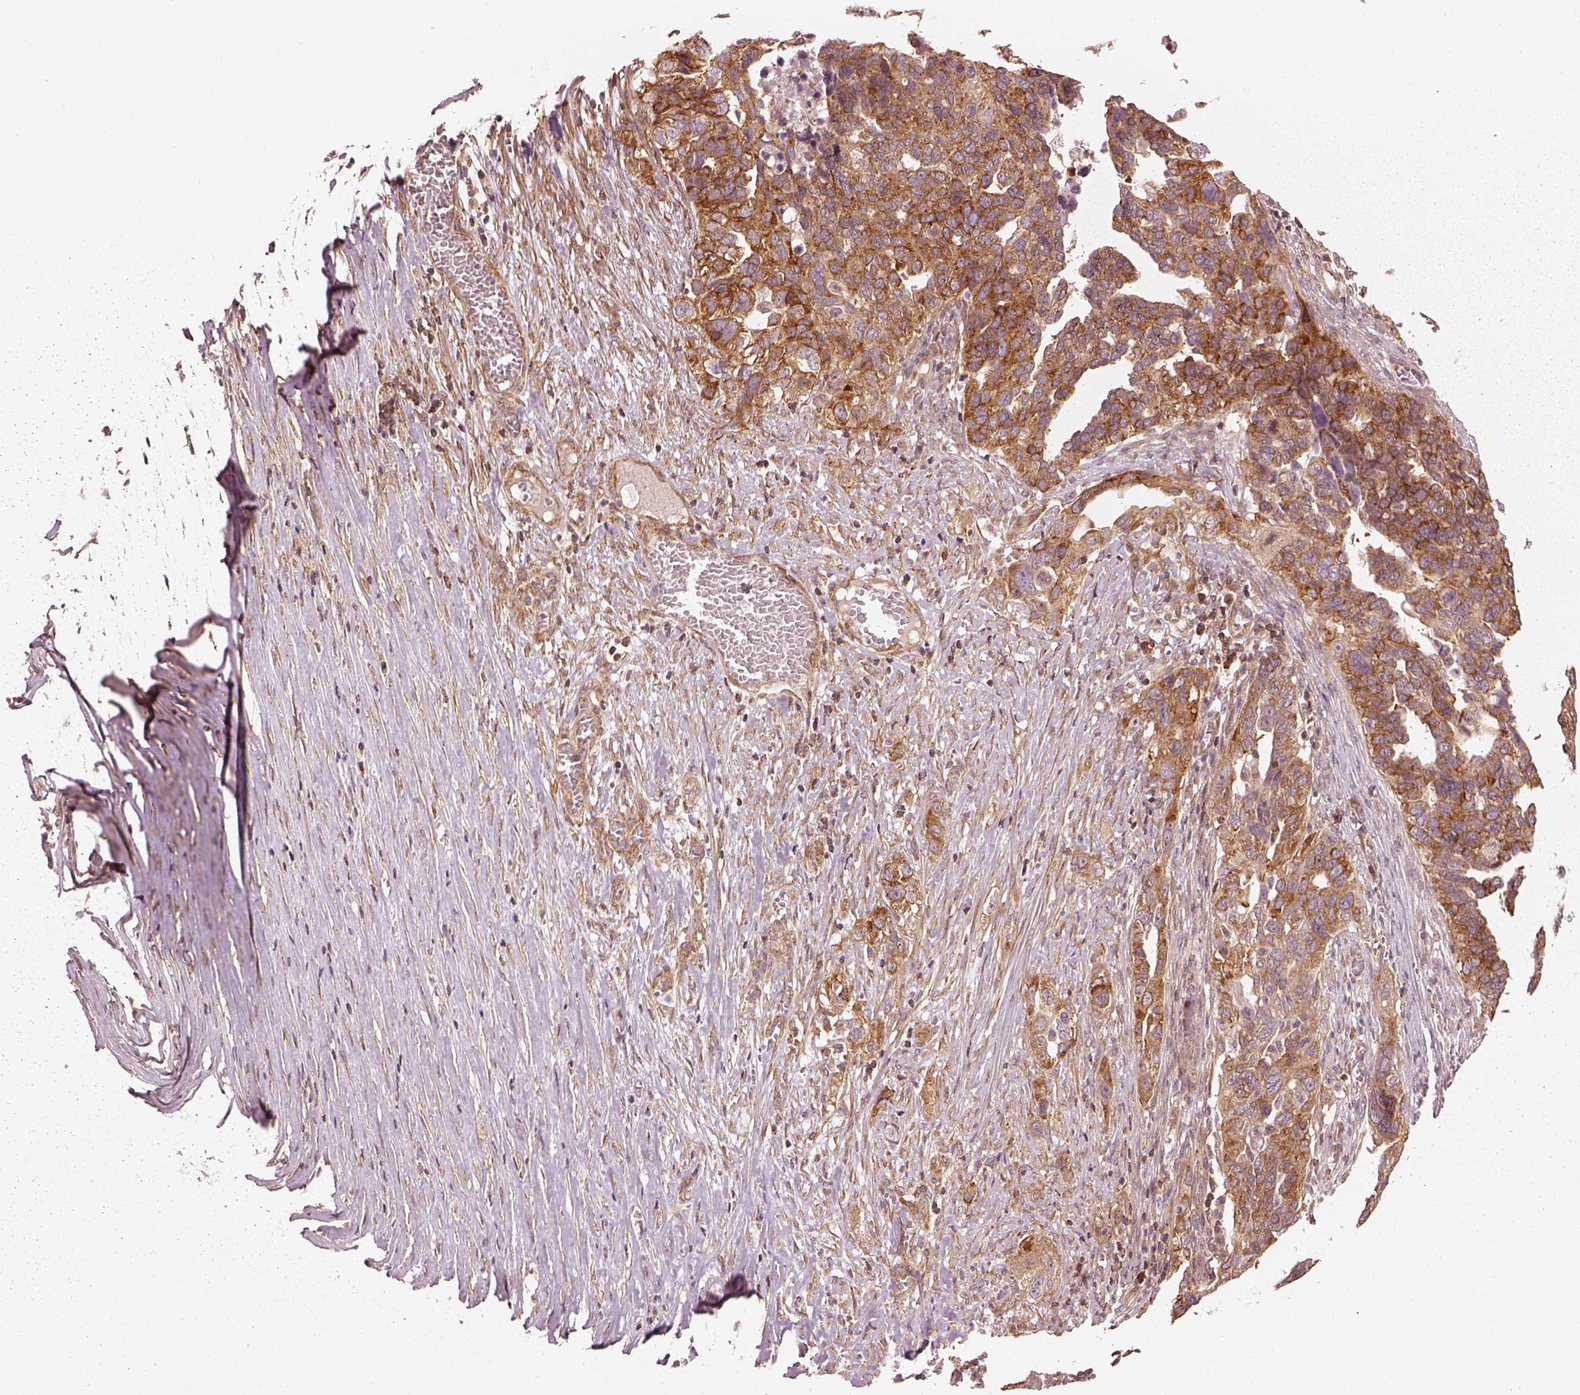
{"staining": {"intensity": "moderate", "quantity": ">75%", "location": "cytoplasmic/membranous"}, "tissue": "ovarian cancer", "cell_type": "Tumor cells", "image_type": "cancer", "snomed": [{"axis": "morphology", "description": "Carcinoma, endometroid"}, {"axis": "topography", "description": "Soft tissue"}, {"axis": "topography", "description": "Ovary"}], "caption": "IHC (DAB (3,3'-diaminobenzidine)) staining of endometroid carcinoma (ovarian) reveals moderate cytoplasmic/membranous protein staining in about >75% of tumor cells. Nuclei are stained in blue.", "gene": "LSM14A", "patient": {"sex": "female", "age": 52}}